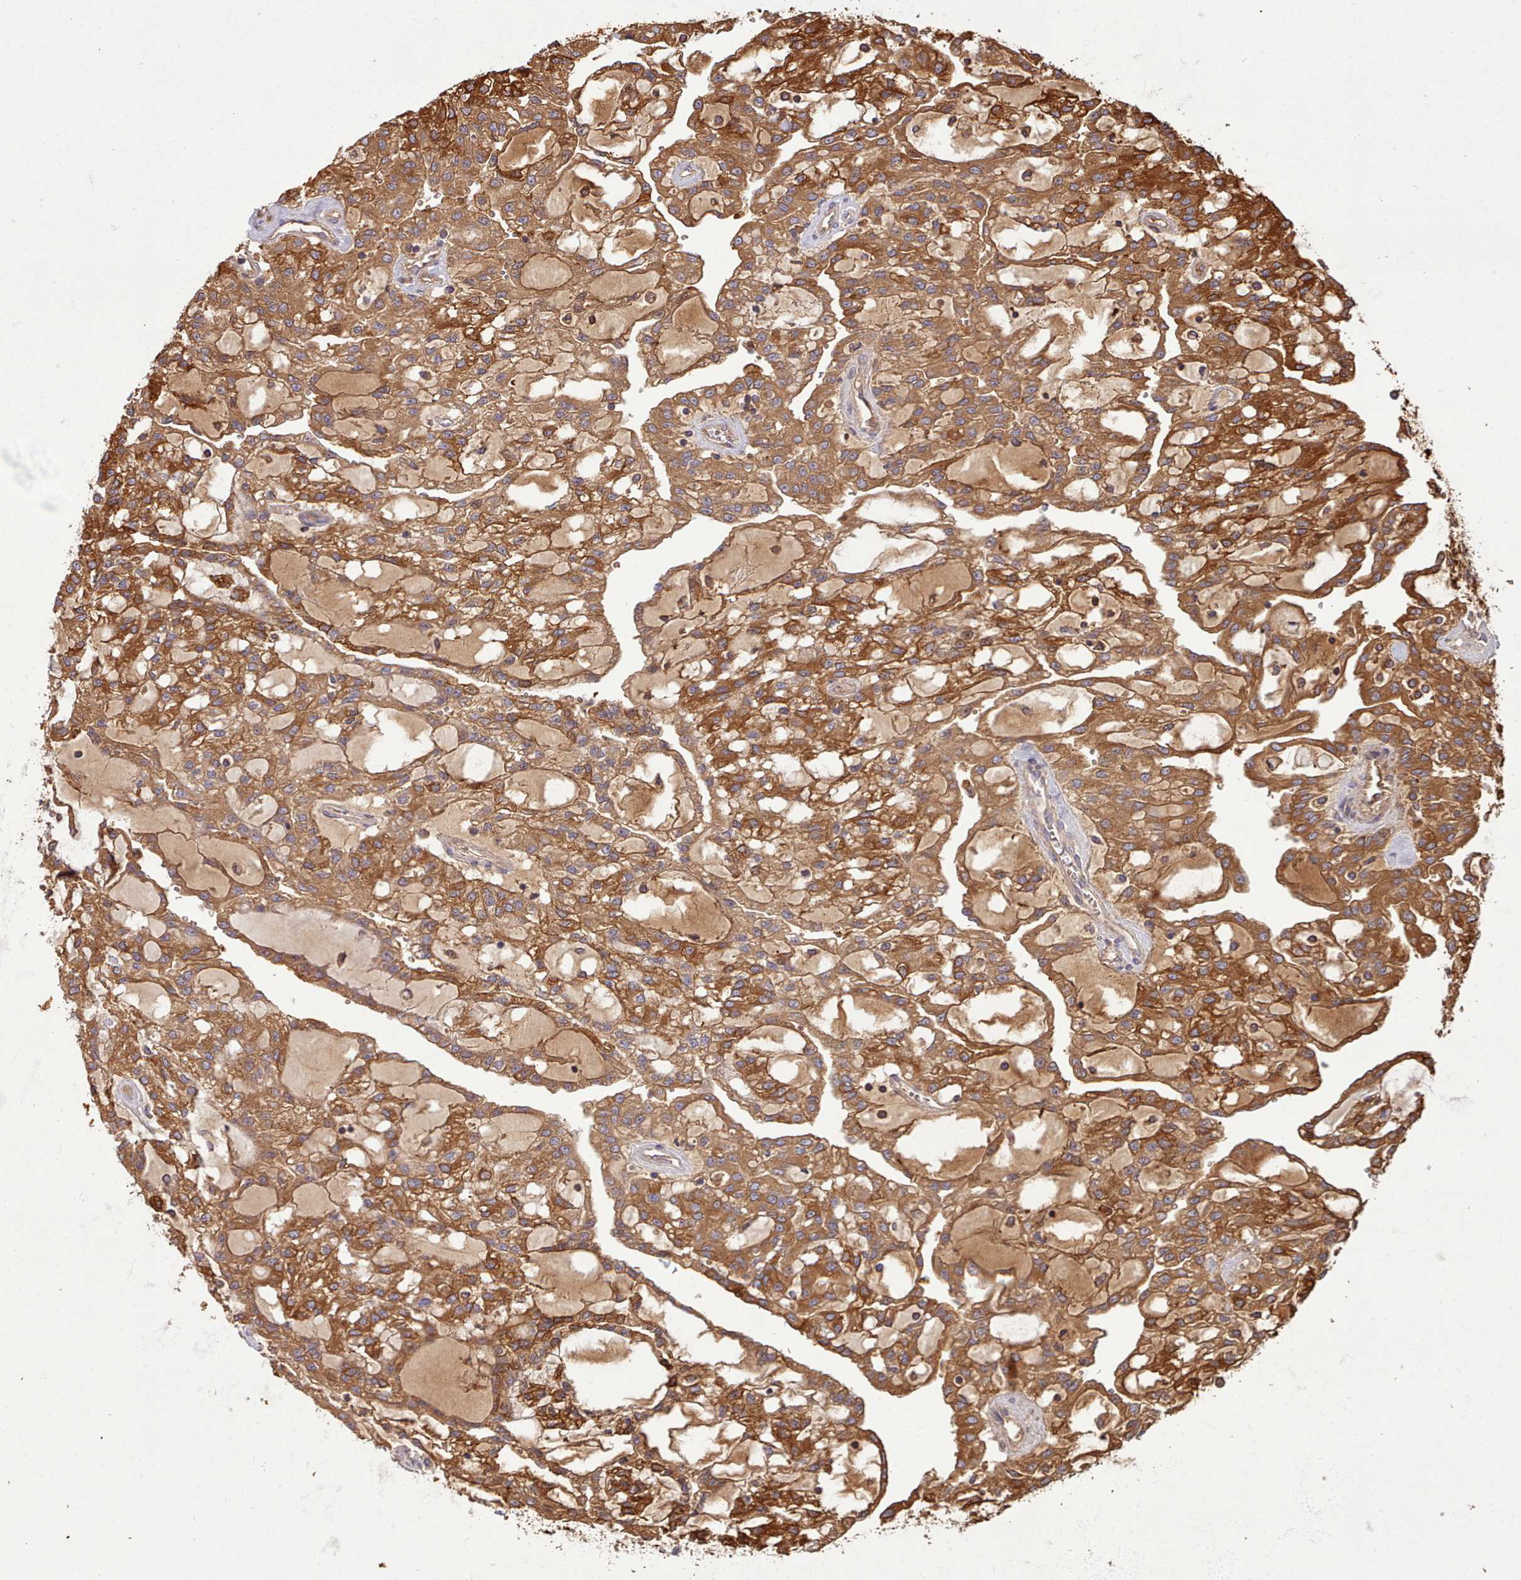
{"staining": {"intensity": "strong", "quantity": ">75%", "location": "cytoplasmic/membranous"}, "tissue": "renal cancer", "cell_type": "Tumor cells", "image_type": "cancer", "snomed": [{"axis": "morphology", "description": "Adenocarcinoma, NOS"}, {"axis": "topography", "description": "Kidney"}], "caption": "A photomicrograph of human adenocarcinoma (renal) stained for a protein displays strong cytoplasmic/membranous brown staining in tumor cells.", "gene": "SLC4A9", "patient": {"sex": "male", "age": 63}}